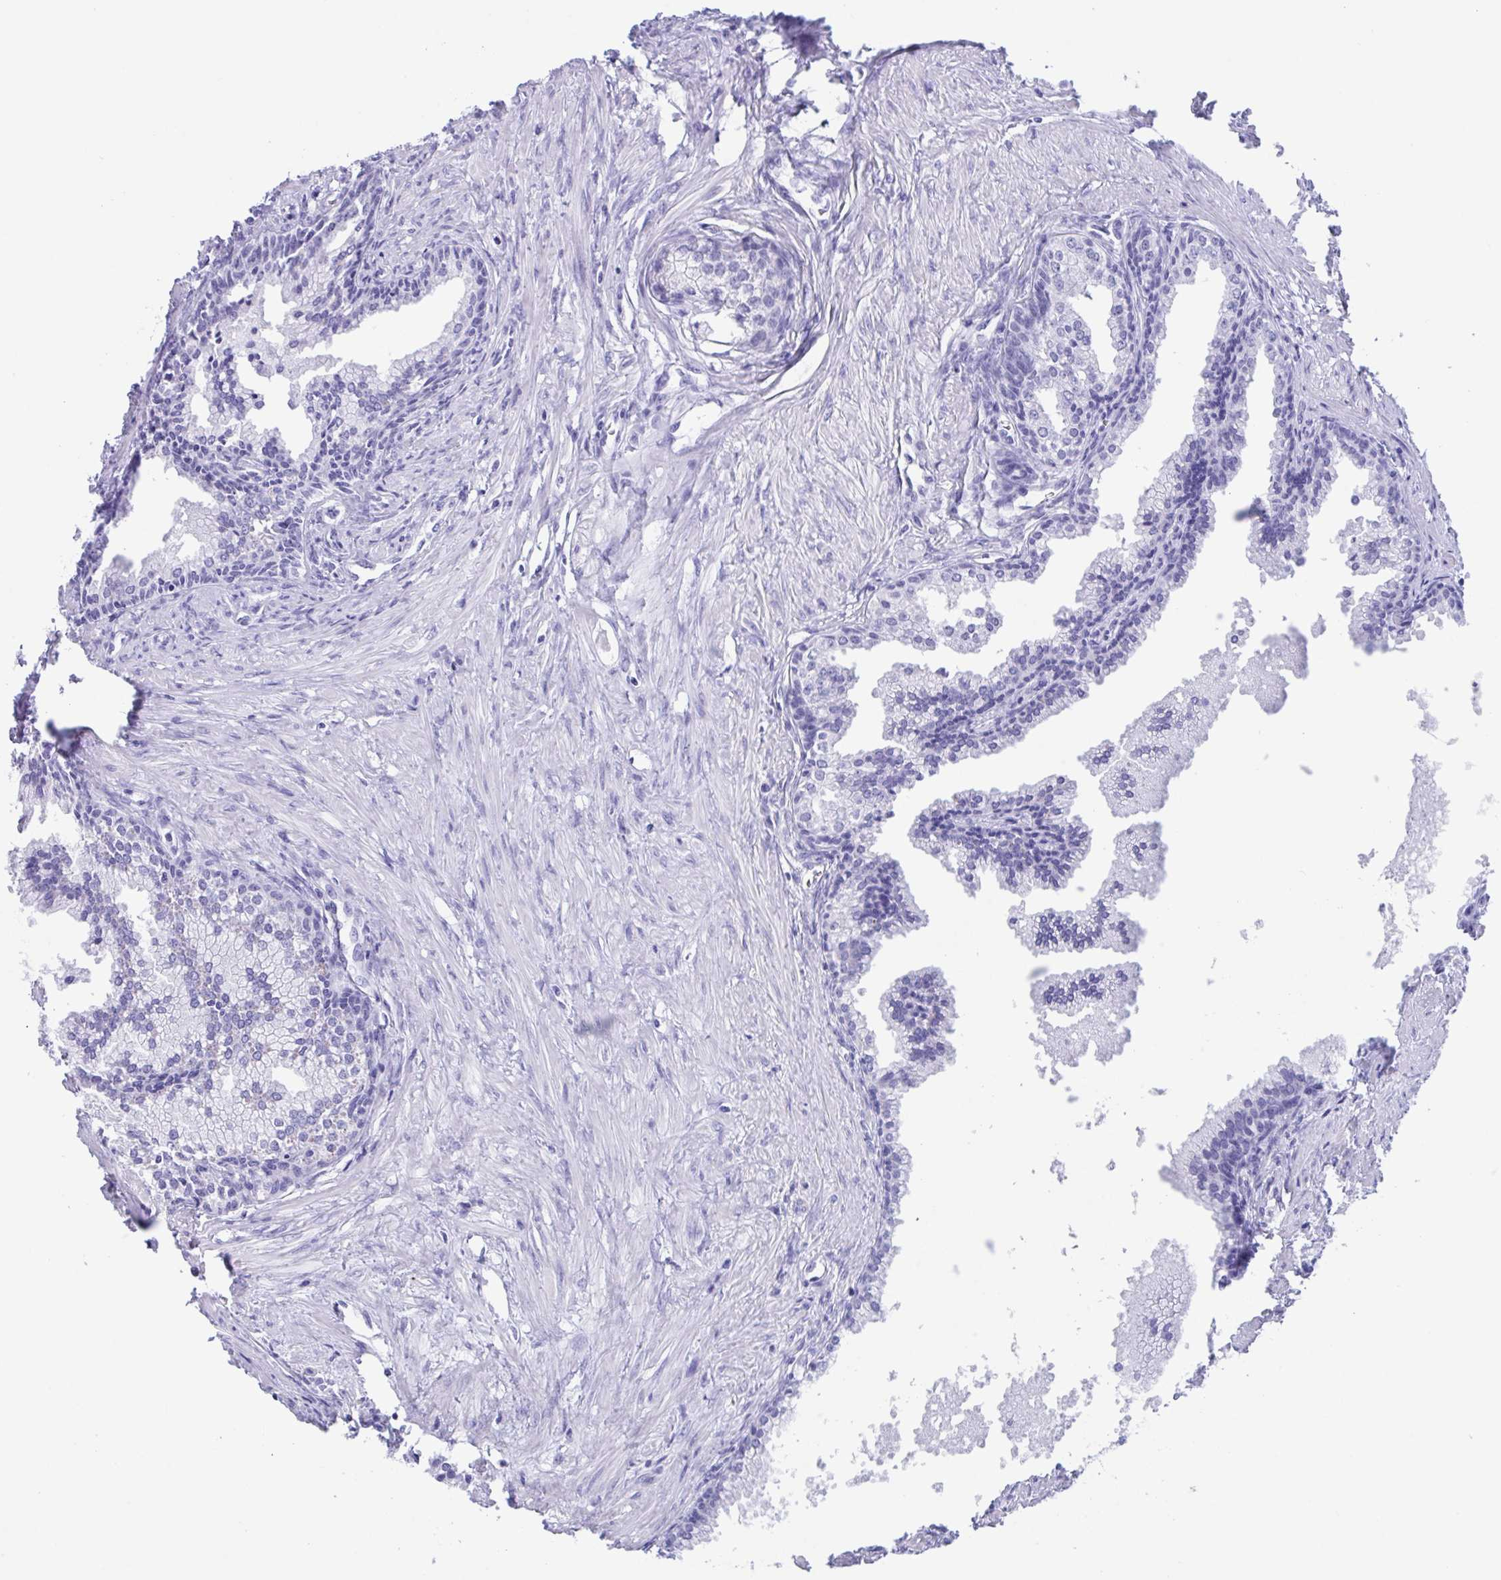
{"staining": {"intensity": "negative", "quantity": "none", "location": "none"}, "tissue": "prostate cancer", "cell_type": "Tumor cells", "image_type": "cancer", "snomed": [{"axis": "morphology", "description": "Adenocarcinoma, High grade"}, {"axis": "topography", "description": "Prostate"}], "caption": "This is an immunohistochemistry (IHC) histopathology image of human prostate cancer (adenocarcinoma (high-grade)). There is no expression in tumor cells.", "gene": "ZNF850", "patient": {"sex": "male", "age": 68}}